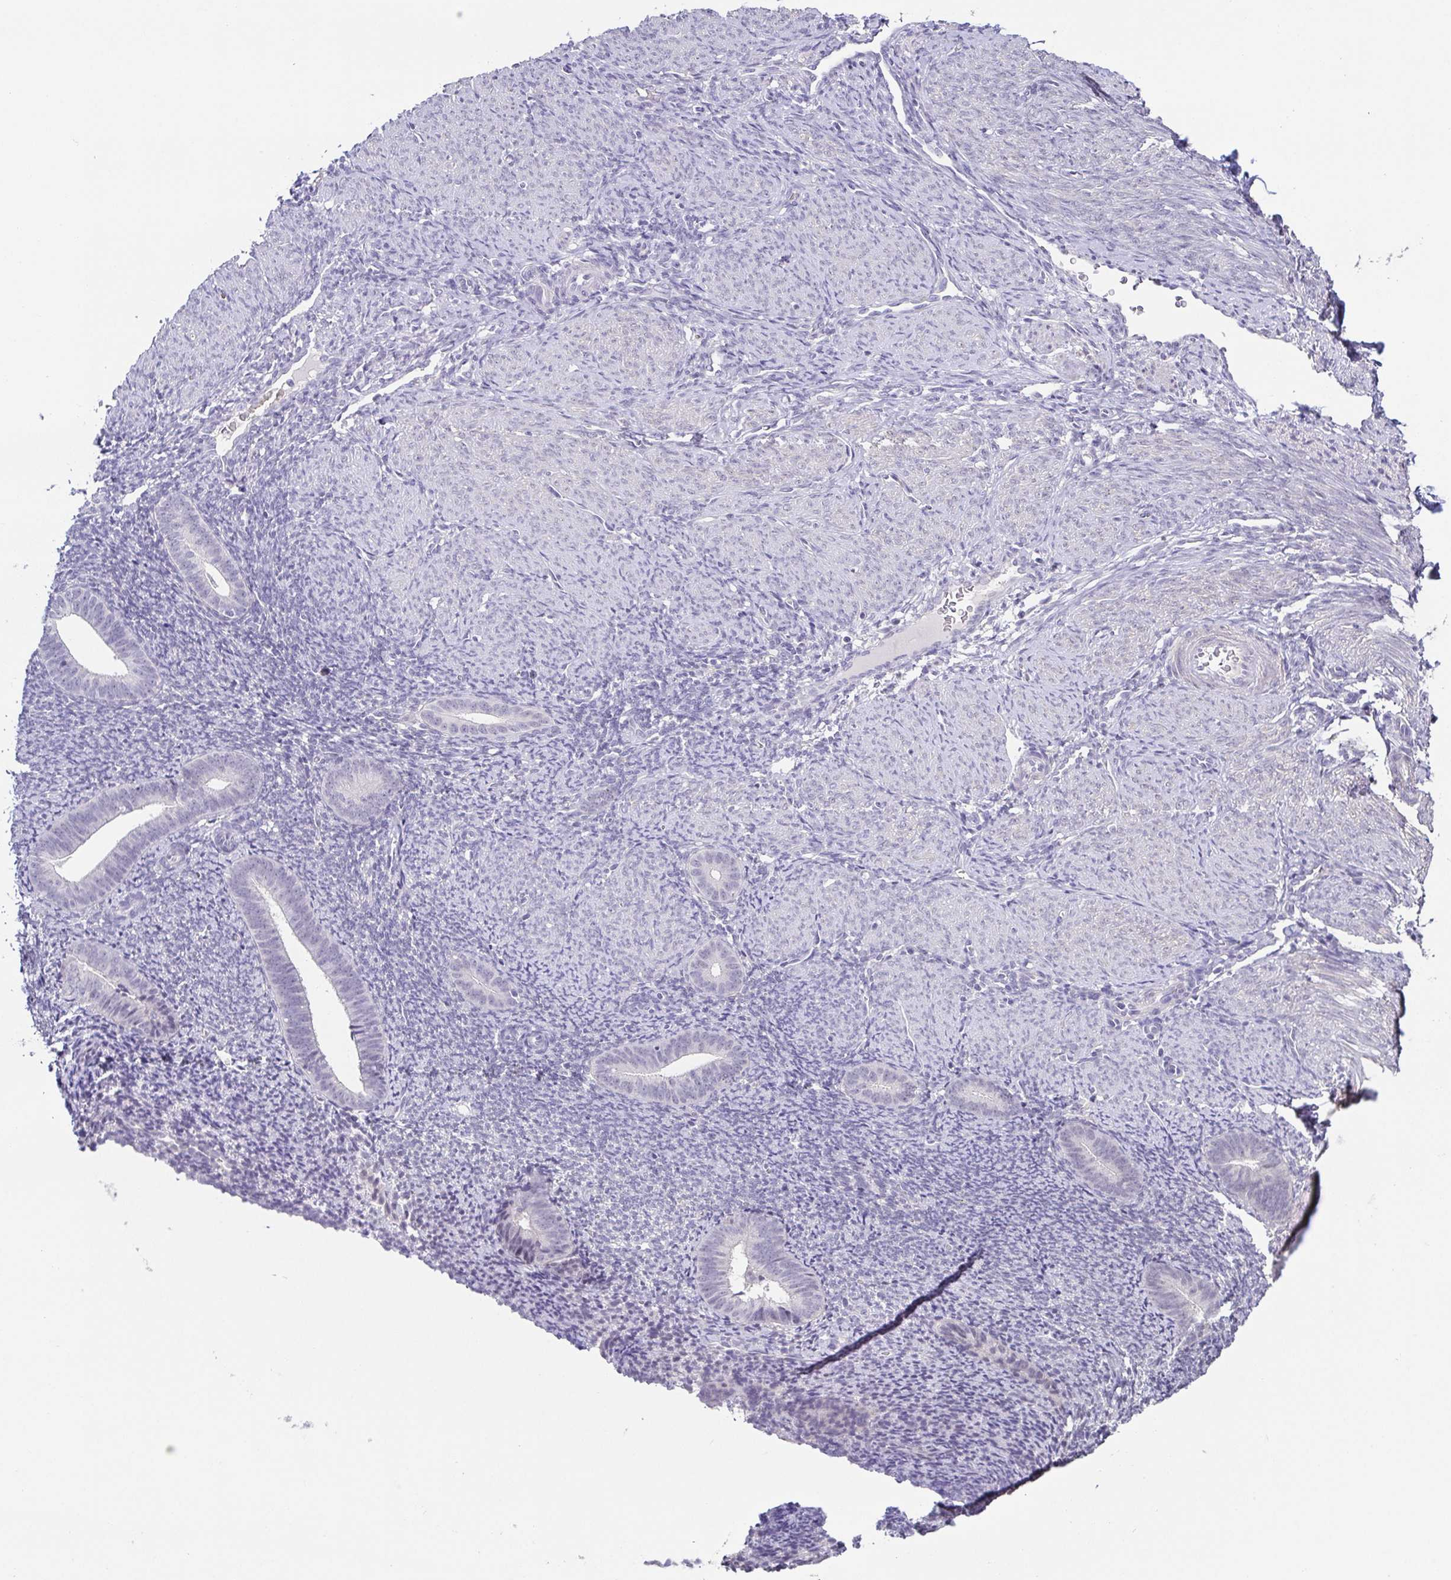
{"staining": {"intensity": "negative", "quantity": "none", "location": "none"}, "tissue": "endometrium", "cell_type": "Cells in endometrial stroma", "image_type": "normal", "snomed": [{"axis": "morphology", "description": "Normal tissue, NOS"}, {"axis": "topography", "description": "Endometrium"}], "caption": "Cells in endometrial stroma are negative for protein expression in normal human endometrium. (Stains: DAB (3,3'-diaminobenzidine) immunohistochemistry (IHC) with hematoxylin counter stain, Microscopy: brightfield microscopy at high magnification).", "gene": "NEFH", "patient": {"sex": "female", "age": 39}}